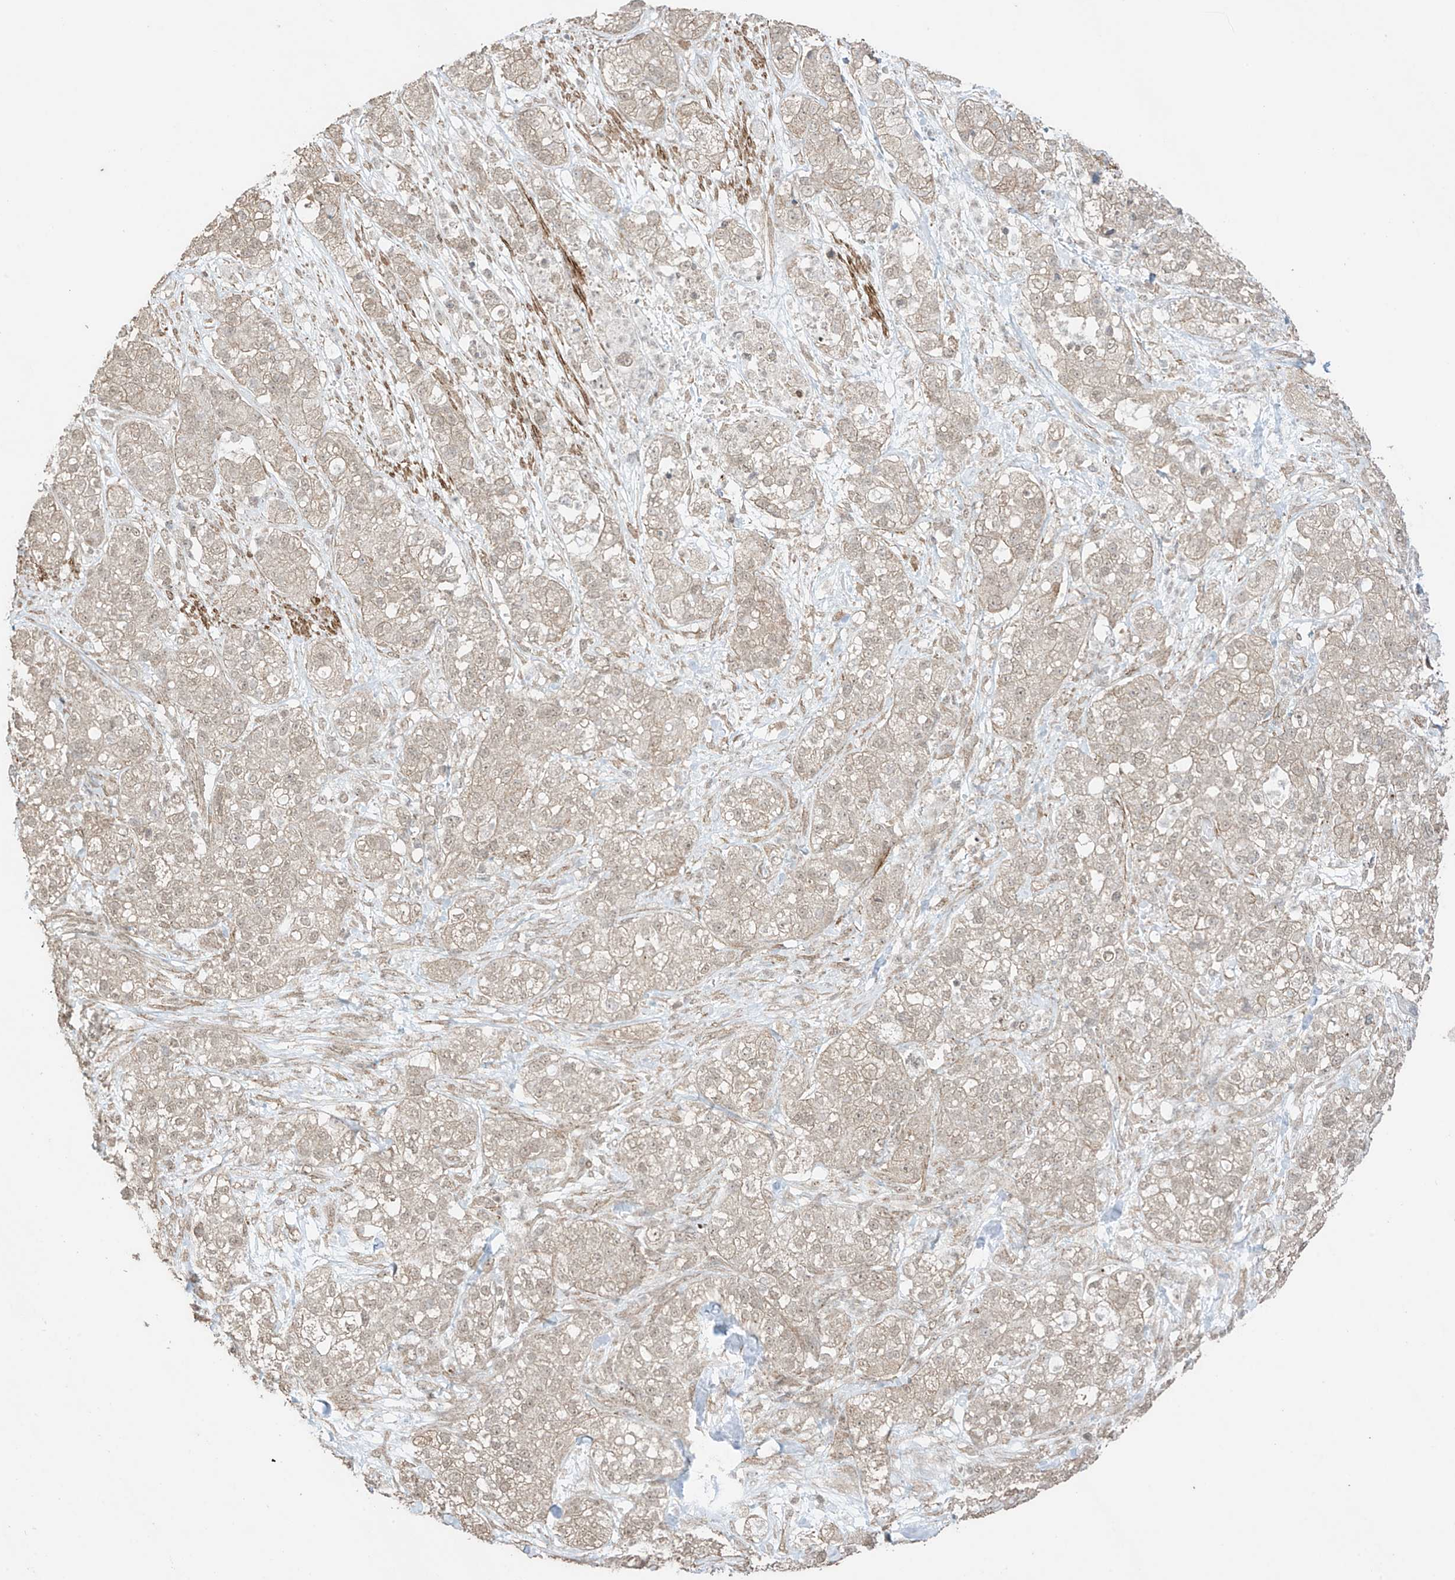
{"staining": {"intensity": "negative", "quantity": "none", "location": "none"}, "tissue": "pancreatic cancer", "cell_type": "Tumor cells", "image_type": "cancer", "snomed": [{"axis": "morphology", "description": "Adenocarcinoma, NOS"}, {"axis": "topography", "description": "Pancreas"}], "caption": "Immunohistochemistry (IHC) of human pancreatic cancer (adenocarcinoma) demonstrates no staining in tumor cells. (DAB immunohistochemistry with hematoxylin counter stain).", "gene": "TTLL5", "patient": {"sex": "female", "age": 78}}